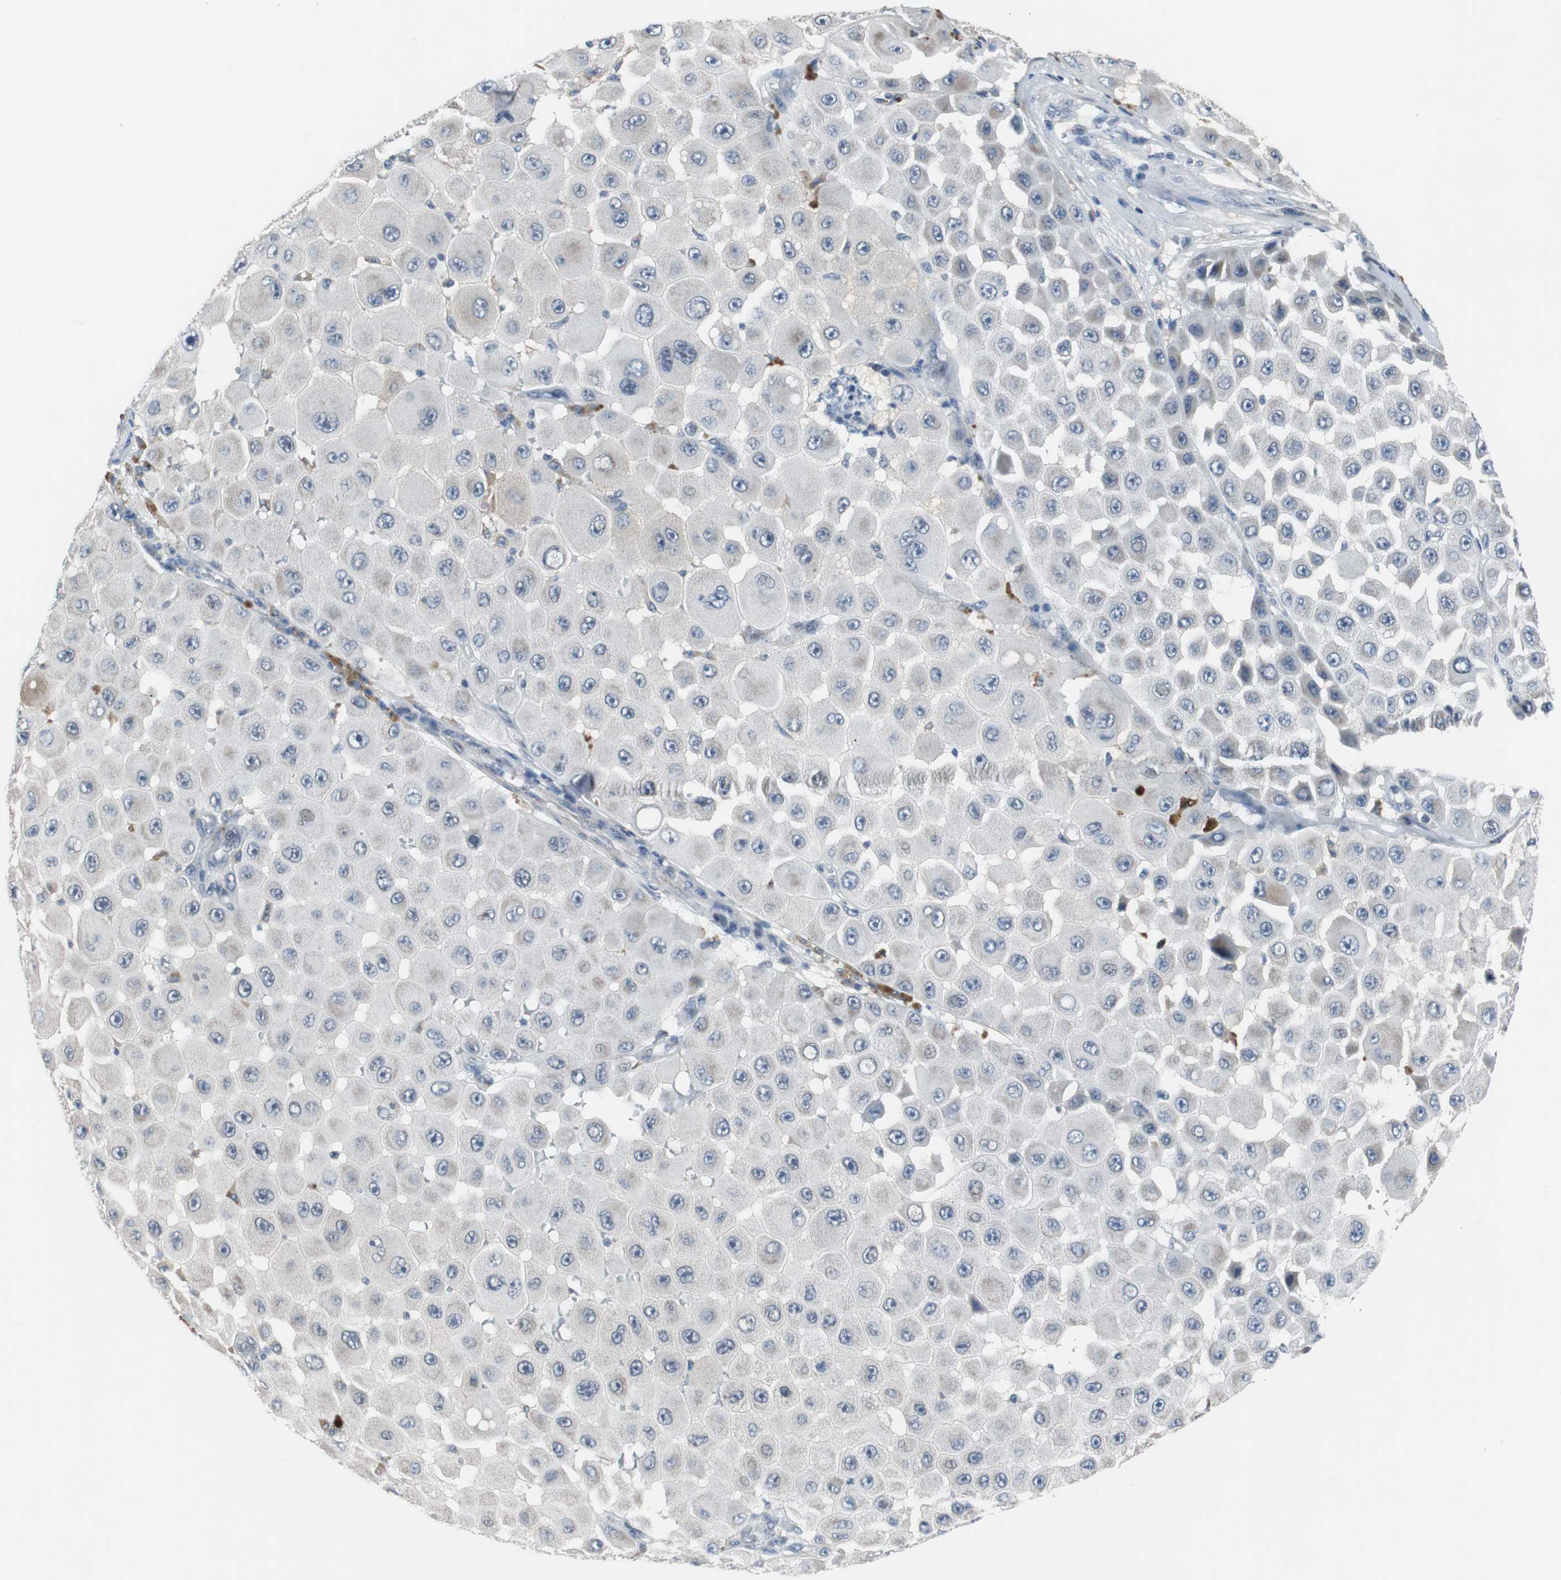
{"staining": {"intensity": "negative", "quantity": "none", "location": "none"}, "tissue": "melanoma", "cell_type": "Tumor cells", "image_type": "cancer", "snomed": [{"axis": "morphology", "description": "Malignant melanoma, NOS"}, {"axis": "topography", "description": "Skin"}], "caption": "This is a image of immunohistochemistry (IHC) staining of melanoma, which shows no positivity in tumor cells.", "gene": "TP63", "patient": {"sex": "female", "age": 81}}